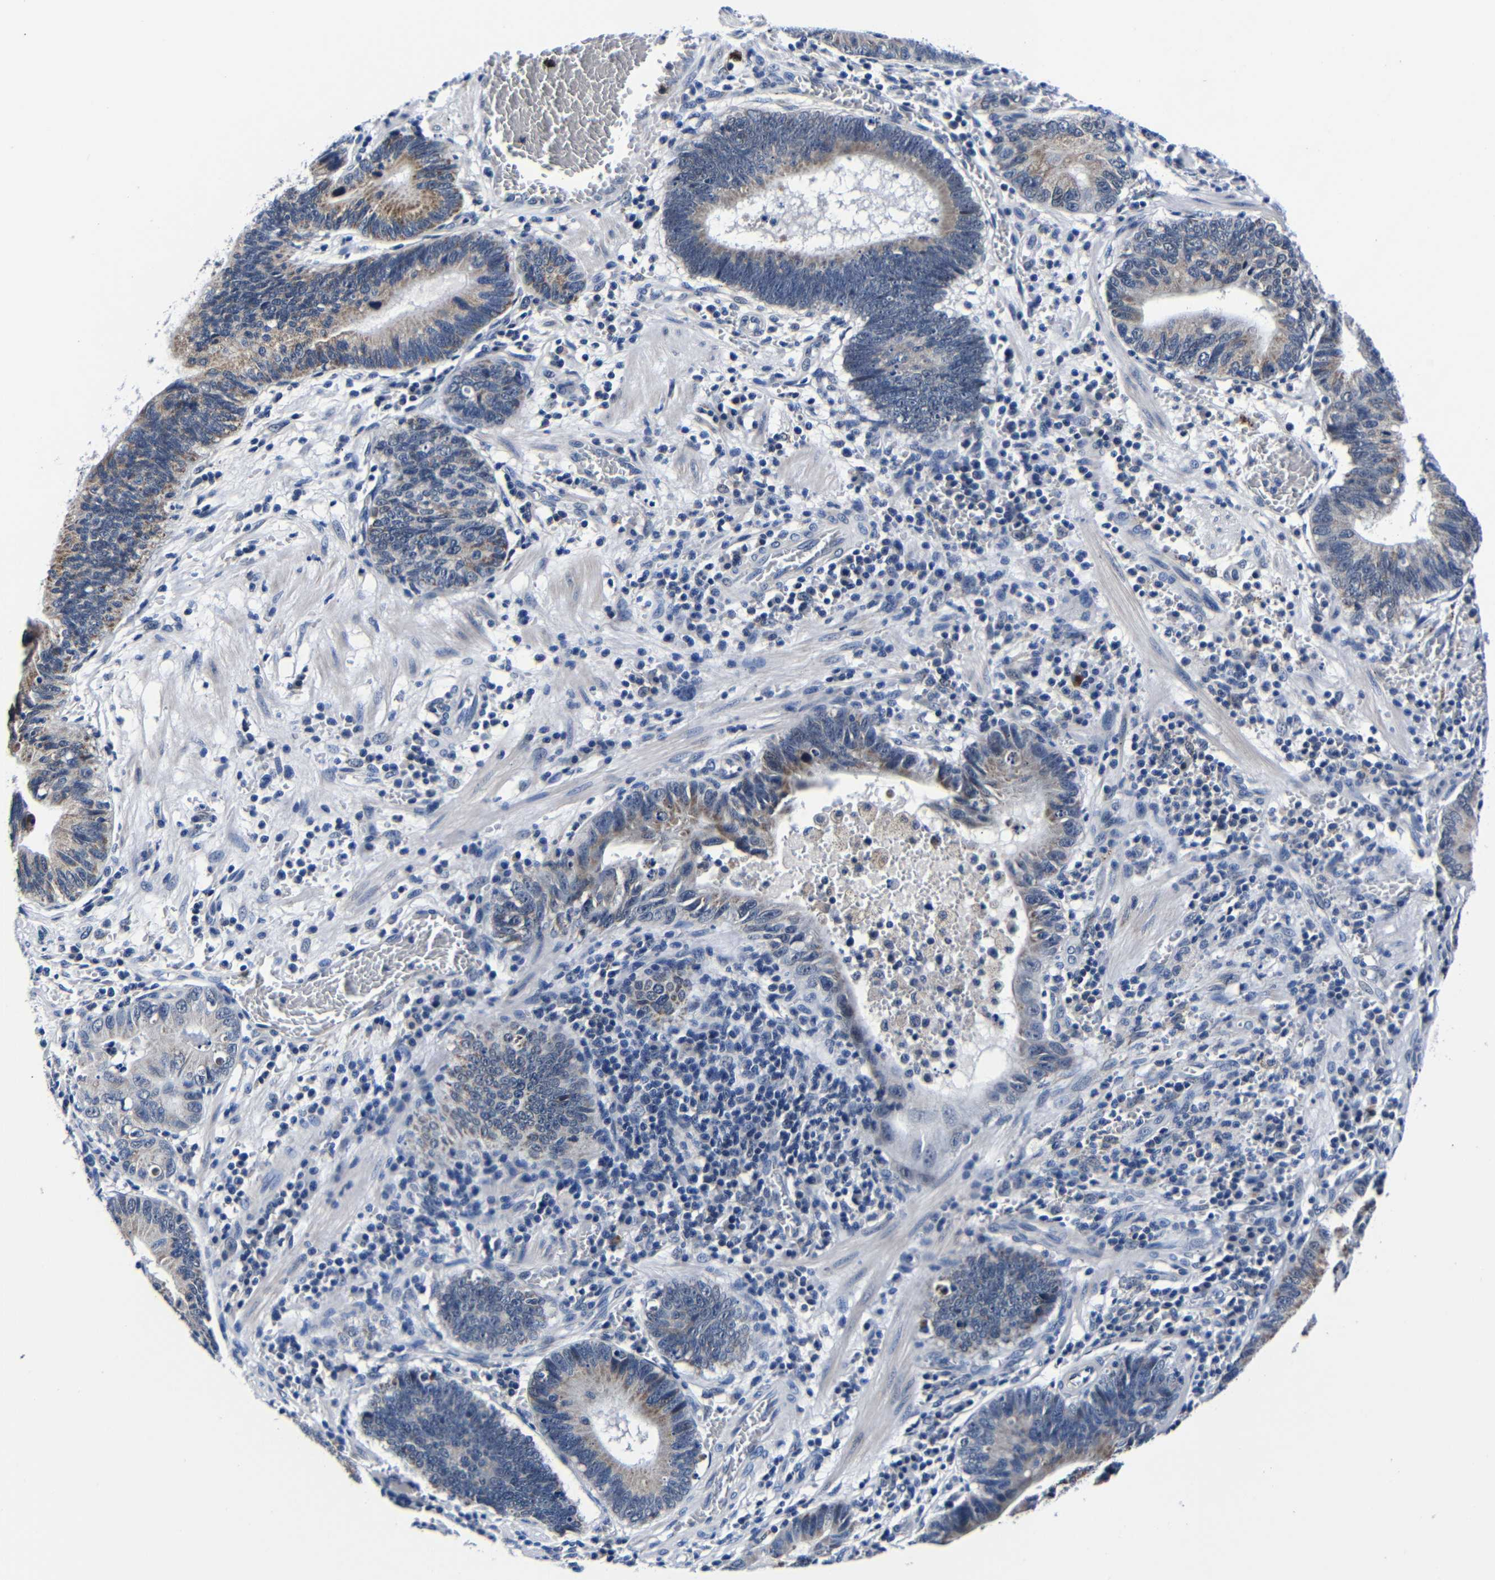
{"staining": {"intensity": "moderate", "quantity": "25%-75%", "location": "cytoplasmic/membranous"}, "tissue": "stomach cancer", "cell_type": "Tumor cells", "image_type": "cancer", "snomed": [{"axis": "morphology", "description": "Adenocarcinoma, NOS"}, {"axis": "topography", "description": "Stomach"}, {"axis": "topography", "description": "Gastric cardia"}], "caption": "Immunohistochemistry of stomach cancer (adenocarcinoma) displays medium levels of moderate cytoplasmic/membranous staining in about 25%-75% of tumor cells. (Brightfield microscopy of DAB IHC at high magnification).", "gene": "DEPP1", "patient": {"sex": "male", "age": 59}}